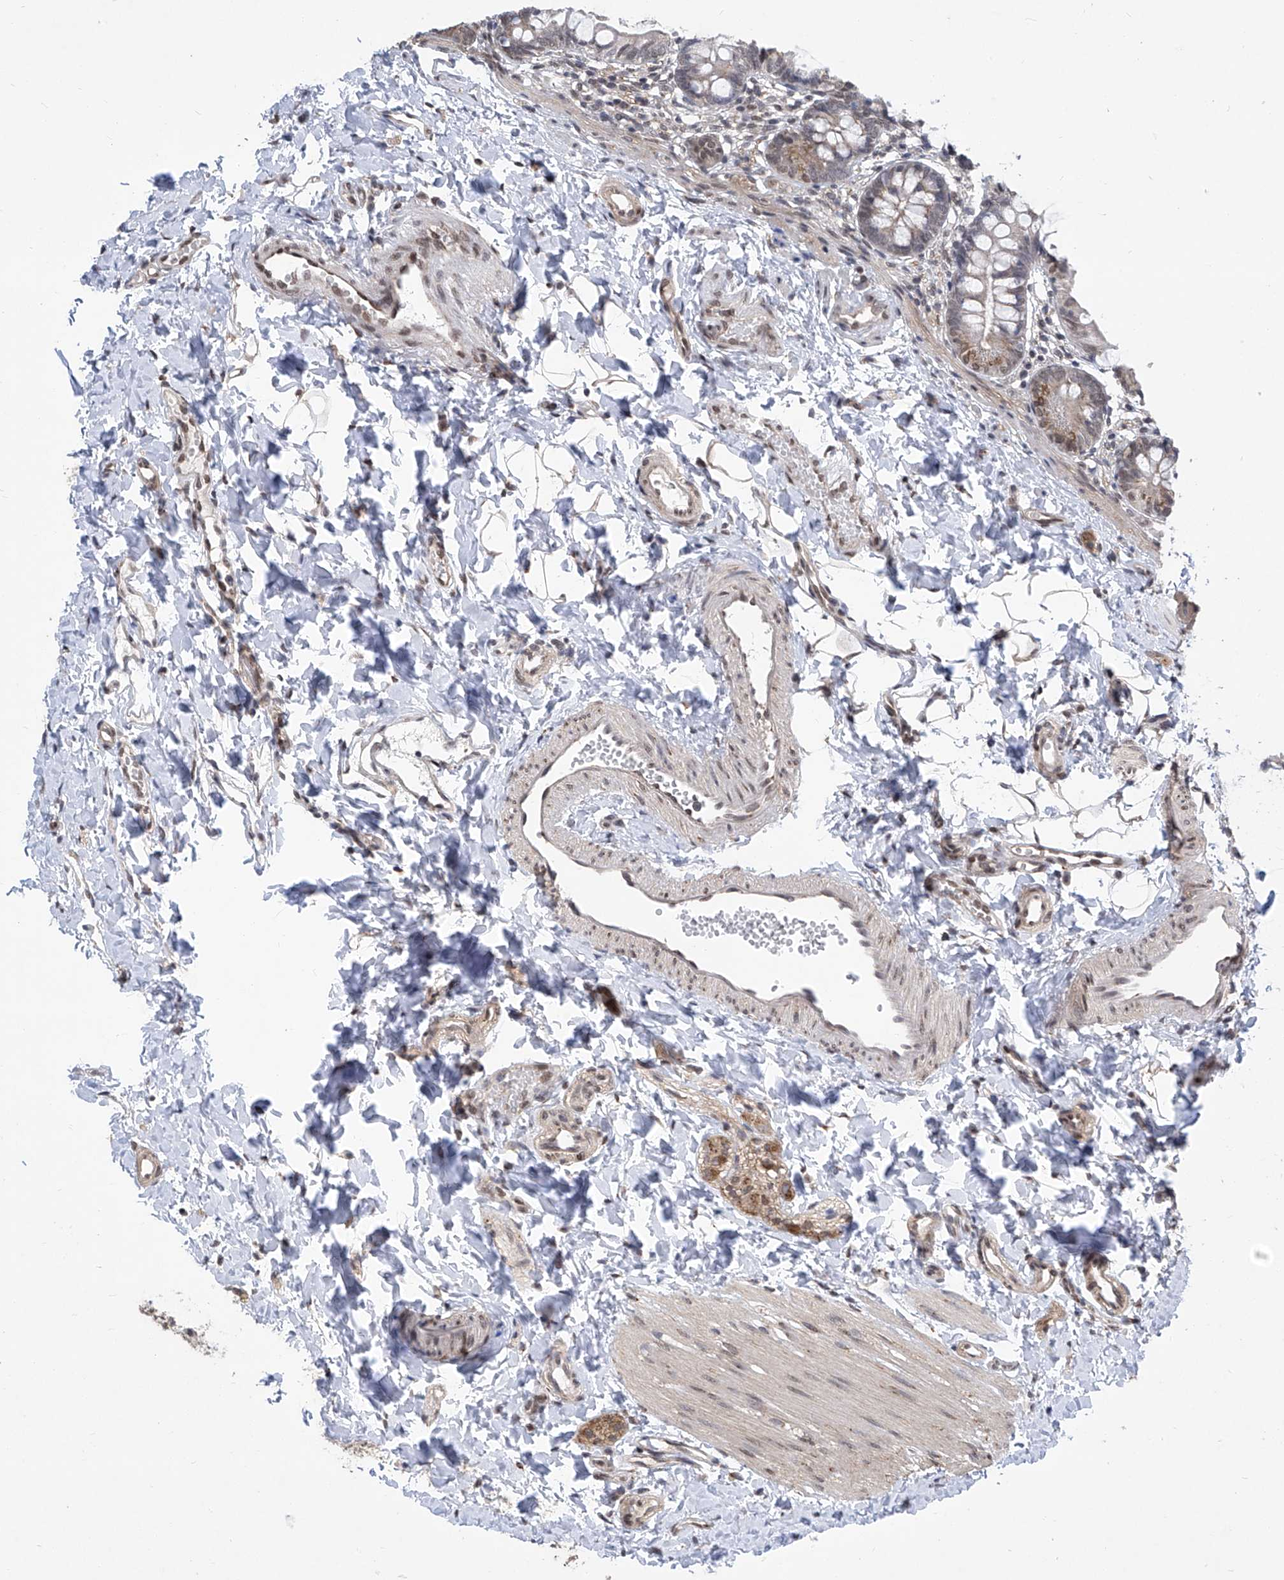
{"staining": {"intensity": "moderate", "quantity": "<25%", "location": "cytoplasmic/membranous"}, "tissue": "small intestine", "cell_type": "Glandular cells", "image_type": "normal", "snomed": [{"axis": "morphology", "description": "Normal tissue, NOS"}, {"axis": "topography", "description": "Small intestine"}], "caption": "A micrograph of small intestine stained for a protein demonstrates moderate cytoplasmic/membranous brown staining in glandular cells.", "gene": "CETN1", "patient": {"sex": "male", "age": 7}}